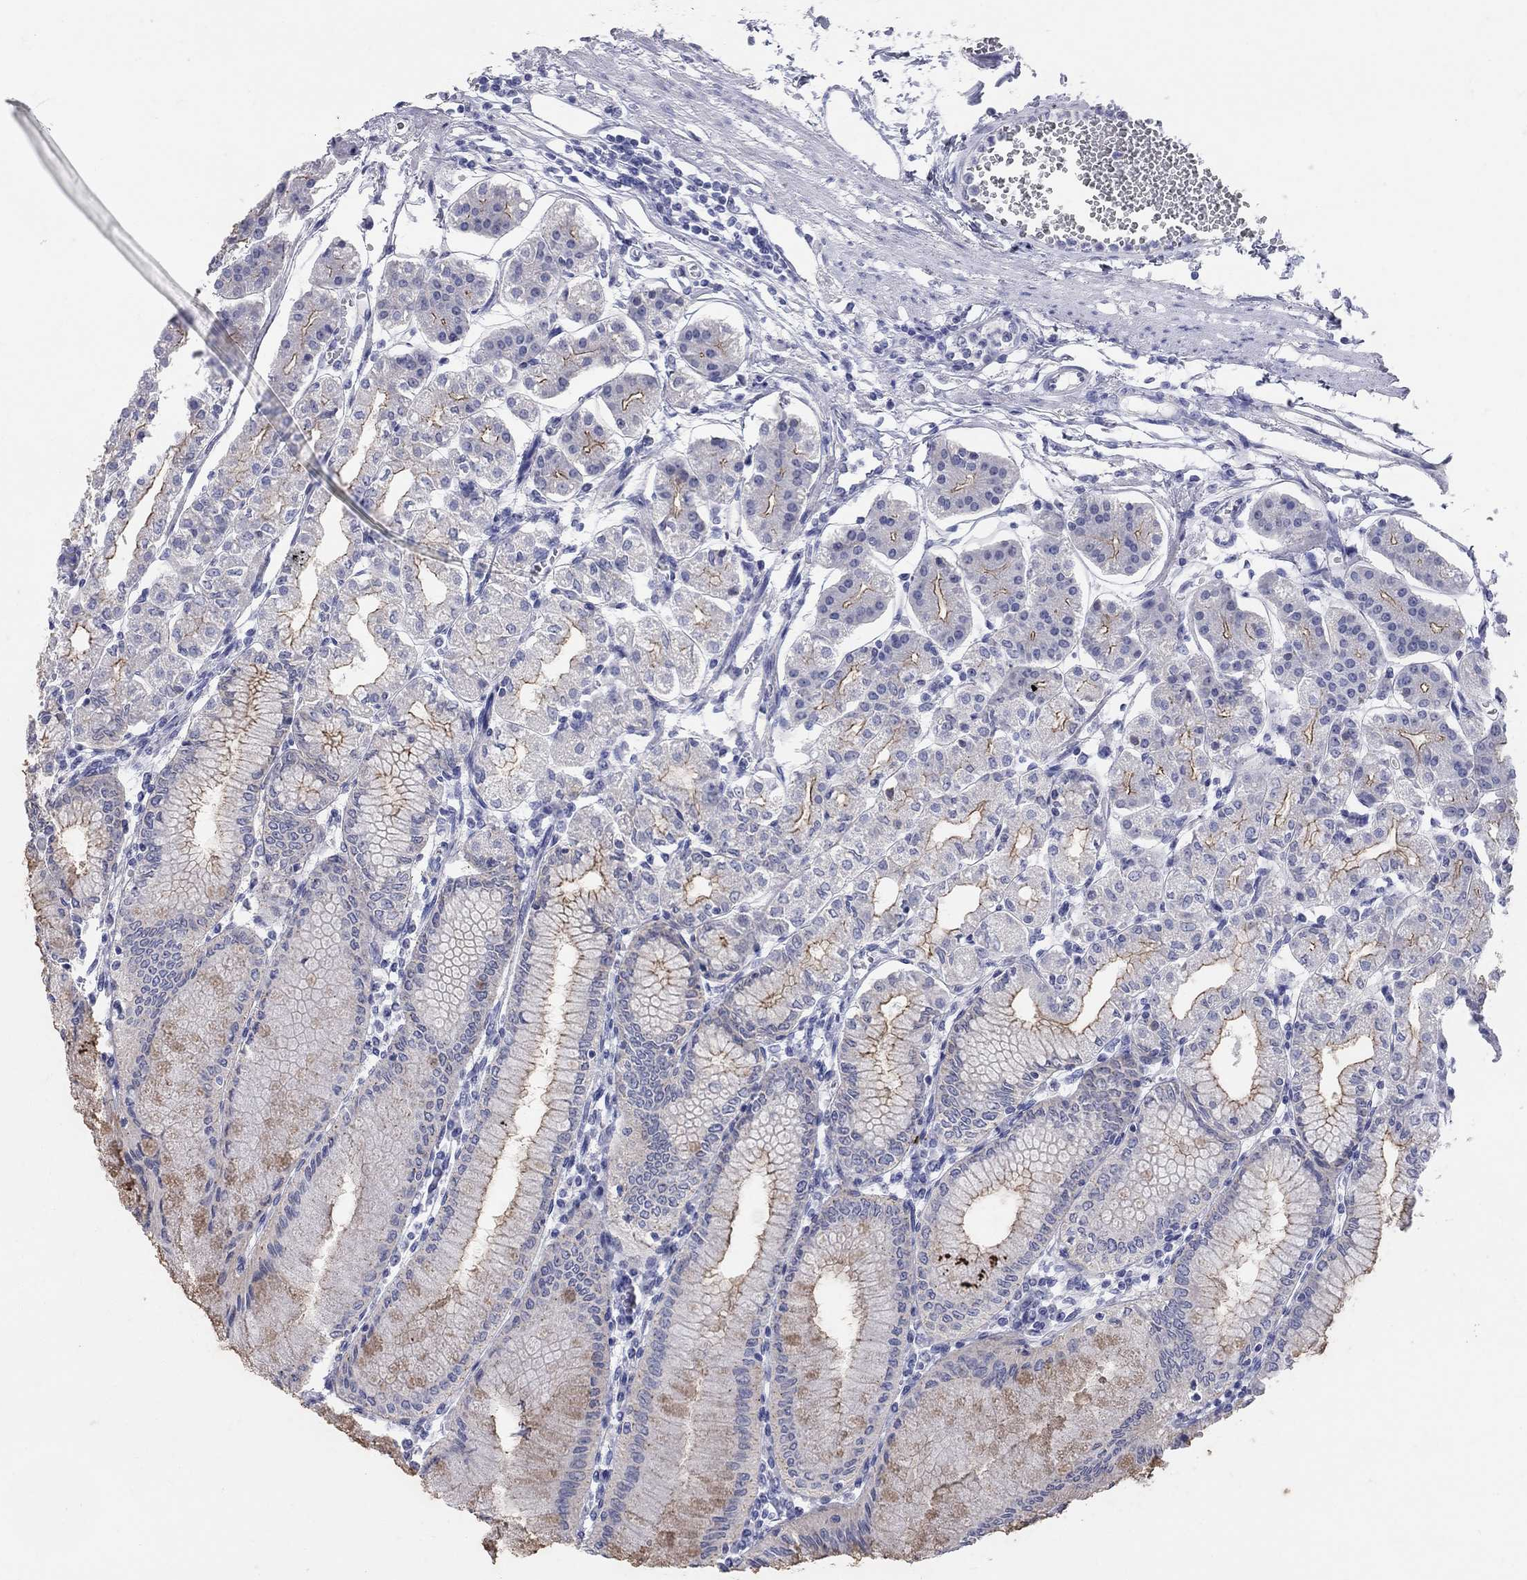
{"staining": {"intensity": "strong", "quantity": "<25%", "location": "cytoplasmic/membranous"}, "tissue": "stomach", "cell_type": "Glandular cells", "image_type": "normal", "snomed": [{"axis": "morphology", "description": "Normal tissue, NOS"}, {"axis": "topography", "description": "Skeletal muscle"}, {"axis": "topography", "description": "Stomach"}], "caption": "Protein expression analysis of unremarkable stomach displays strong cytoplasmic/membranous positivity in about <25% of glandular cells.", "gene": "AOX1", "patient": {"sex": "female", "age": 57}}